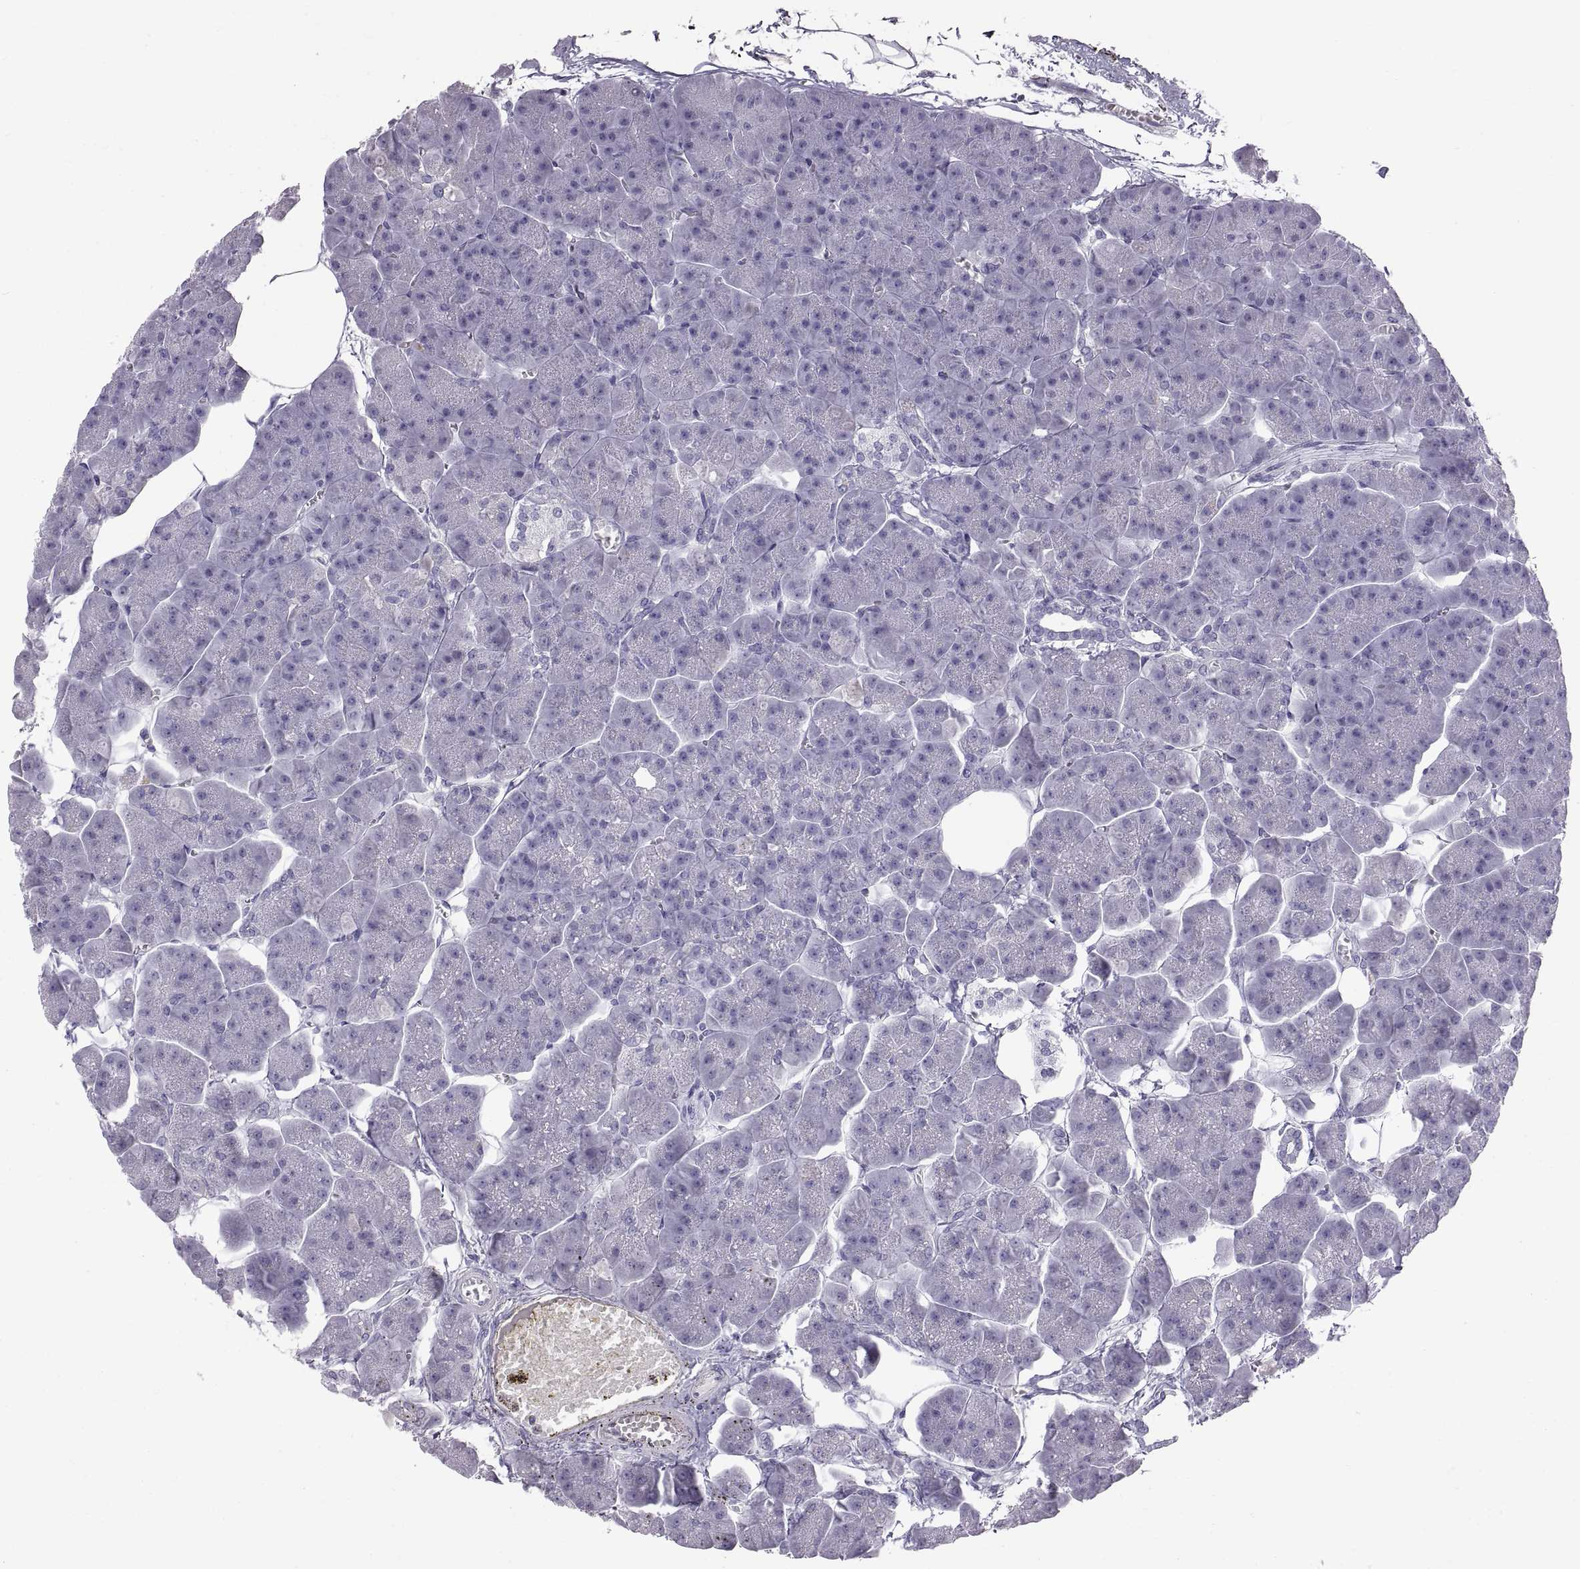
{"staining": {"intensity": "negative", "quantity": "none", "location": "none"}, "tissue": "pancreas", "cell_type": "Exocrine glandular cells", "image_type": "normal", "snomed": [{"axis": "morphology", "description": "Normal tissue, NOS"}, {"axis": "topography", "description": "Adipose tissue"}, {"axis": "topography", "description": "Pancreas"}, {"axis": "topography", "description": "Peripheral nerve tissue"}], "caption": "An immunohistochemistry histopathology image of unremarkable pancreas is shown. There is no staining in exocrine glandular cells of pancreas. (Stains: DAB immunohistochemistry (IHC) with hematoxylin counter stain, Microscopy: brightfield microscopy at high magnification).", "gene": "WFDC8", "patient": {"sex": "female", "age": 58}}